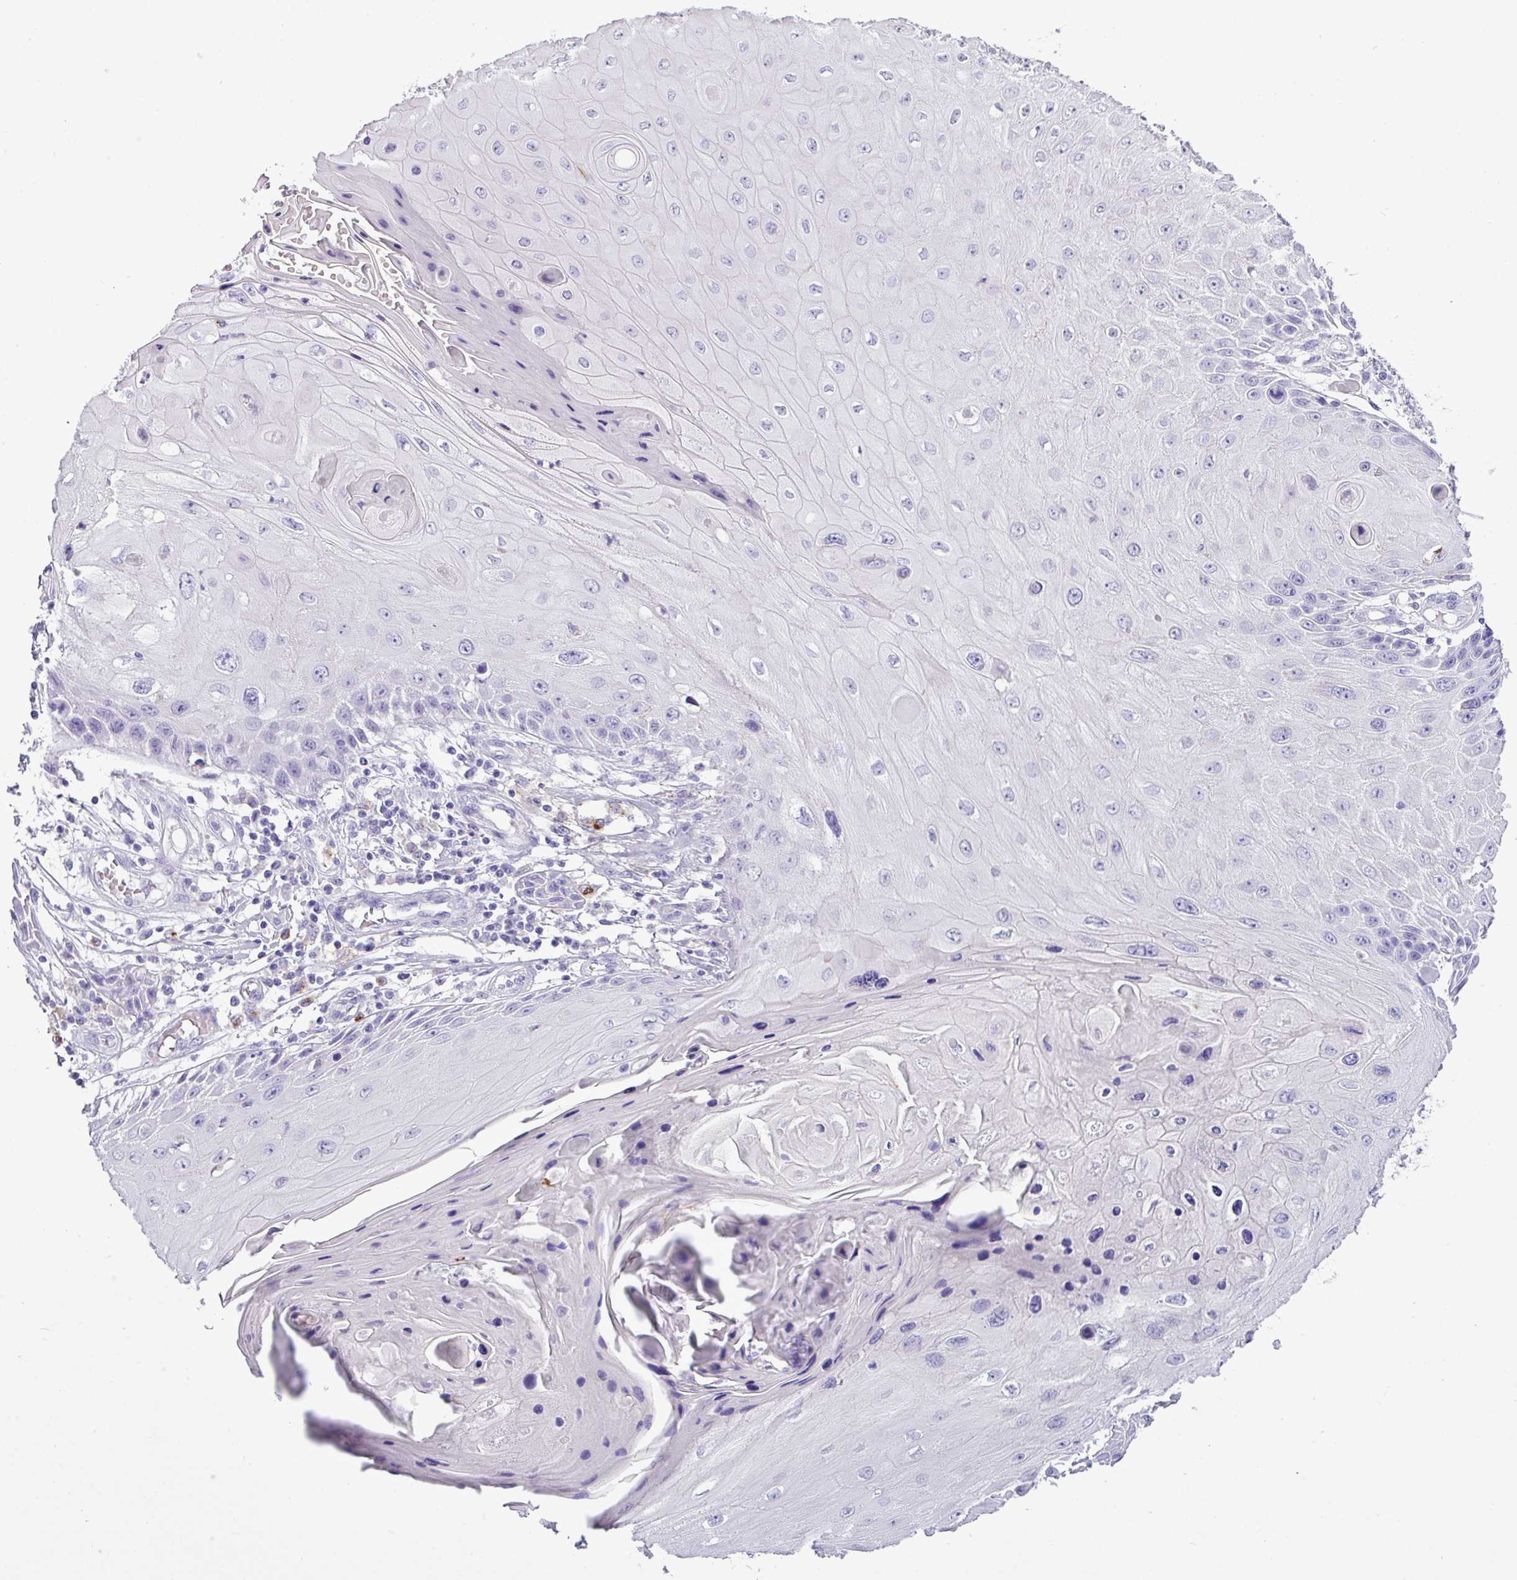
{"staining": {"intensity": "negative", "quantity": "none", "location": "none"}, "tissue": "skin cancer", "cell_type": "Tumor cells", "image_type": "cancer", "snomed": [{"axis": "morphology", "description": "Squamous cell carcinoma, NOS"}, {"axis": "topography", "description": "Skin"}, {"axis": "topography", "description": "Vulva"}], "caption": "A photomicrograph of human squamous cell carcinoma (skin) is negative for staining in tumor cells.", "gene": "RBMXL2", "patient": {"sex": "female", "age": 44}}